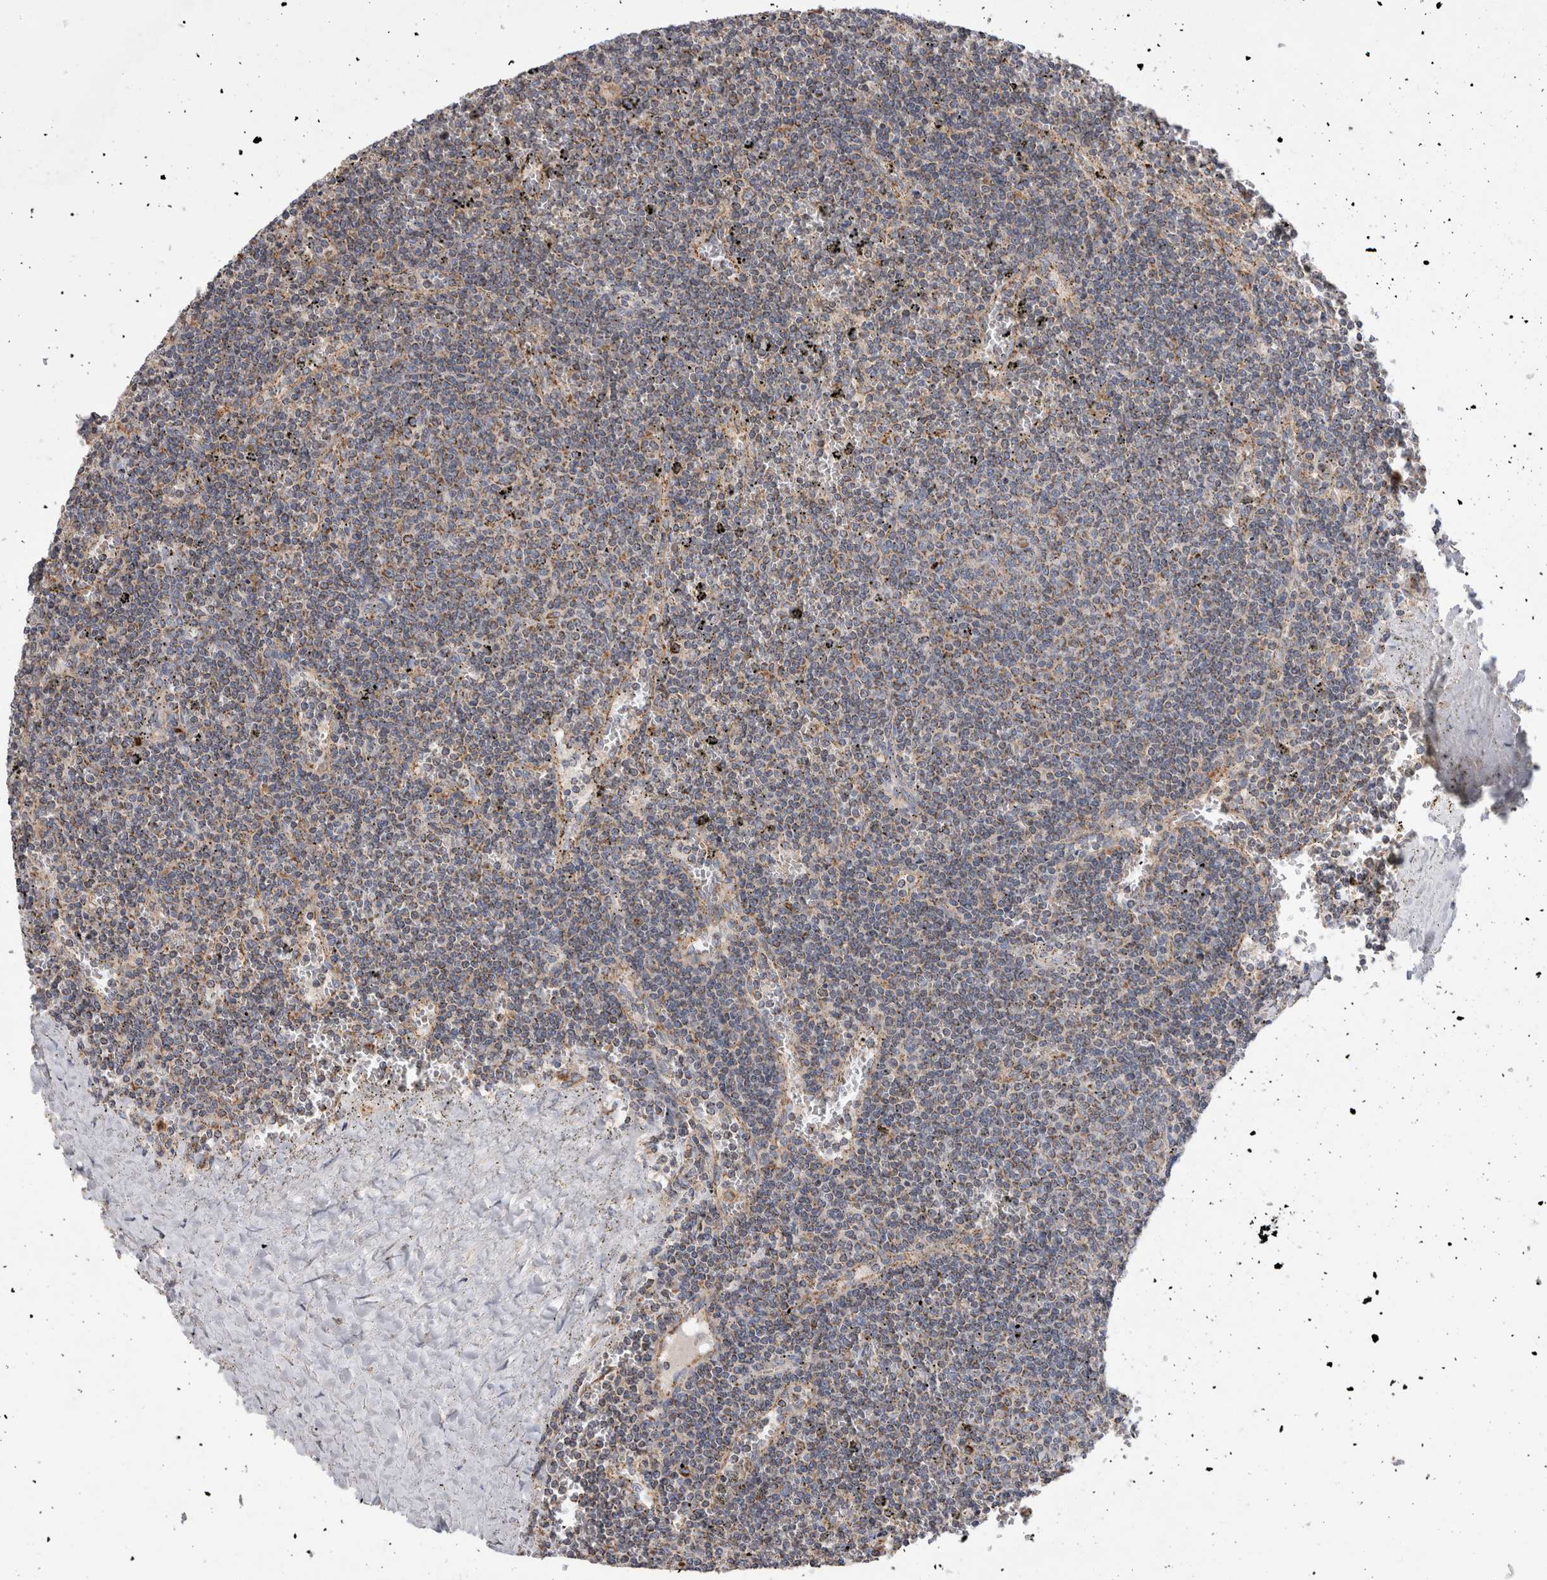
{"staining": {"intensity": "weak", "quantity": "25%-75%", "location": "cytoplasmic/membranous"}, "tissue": "lymphoma", "cell_type": "Tumor cells", "image_type": "cancer", "snomed": [{"axis": "morphology", "description": "Malignant lymphoma, non-Hodgkin's type, Low grade"}, {"axis": "topography", "description": "Spleen"}], "caption": "DAB (3,3'-diaminobenzidine) immunohistochemical staining of lymphoma exhibits weak cytoplasmic/membranous protein positivity in about 25%-75% of tumor cells. (IHC, brightfield microscopy, high magnification).", "gene": "IARS2", "patient": {"sex": "female", "age": 50}}